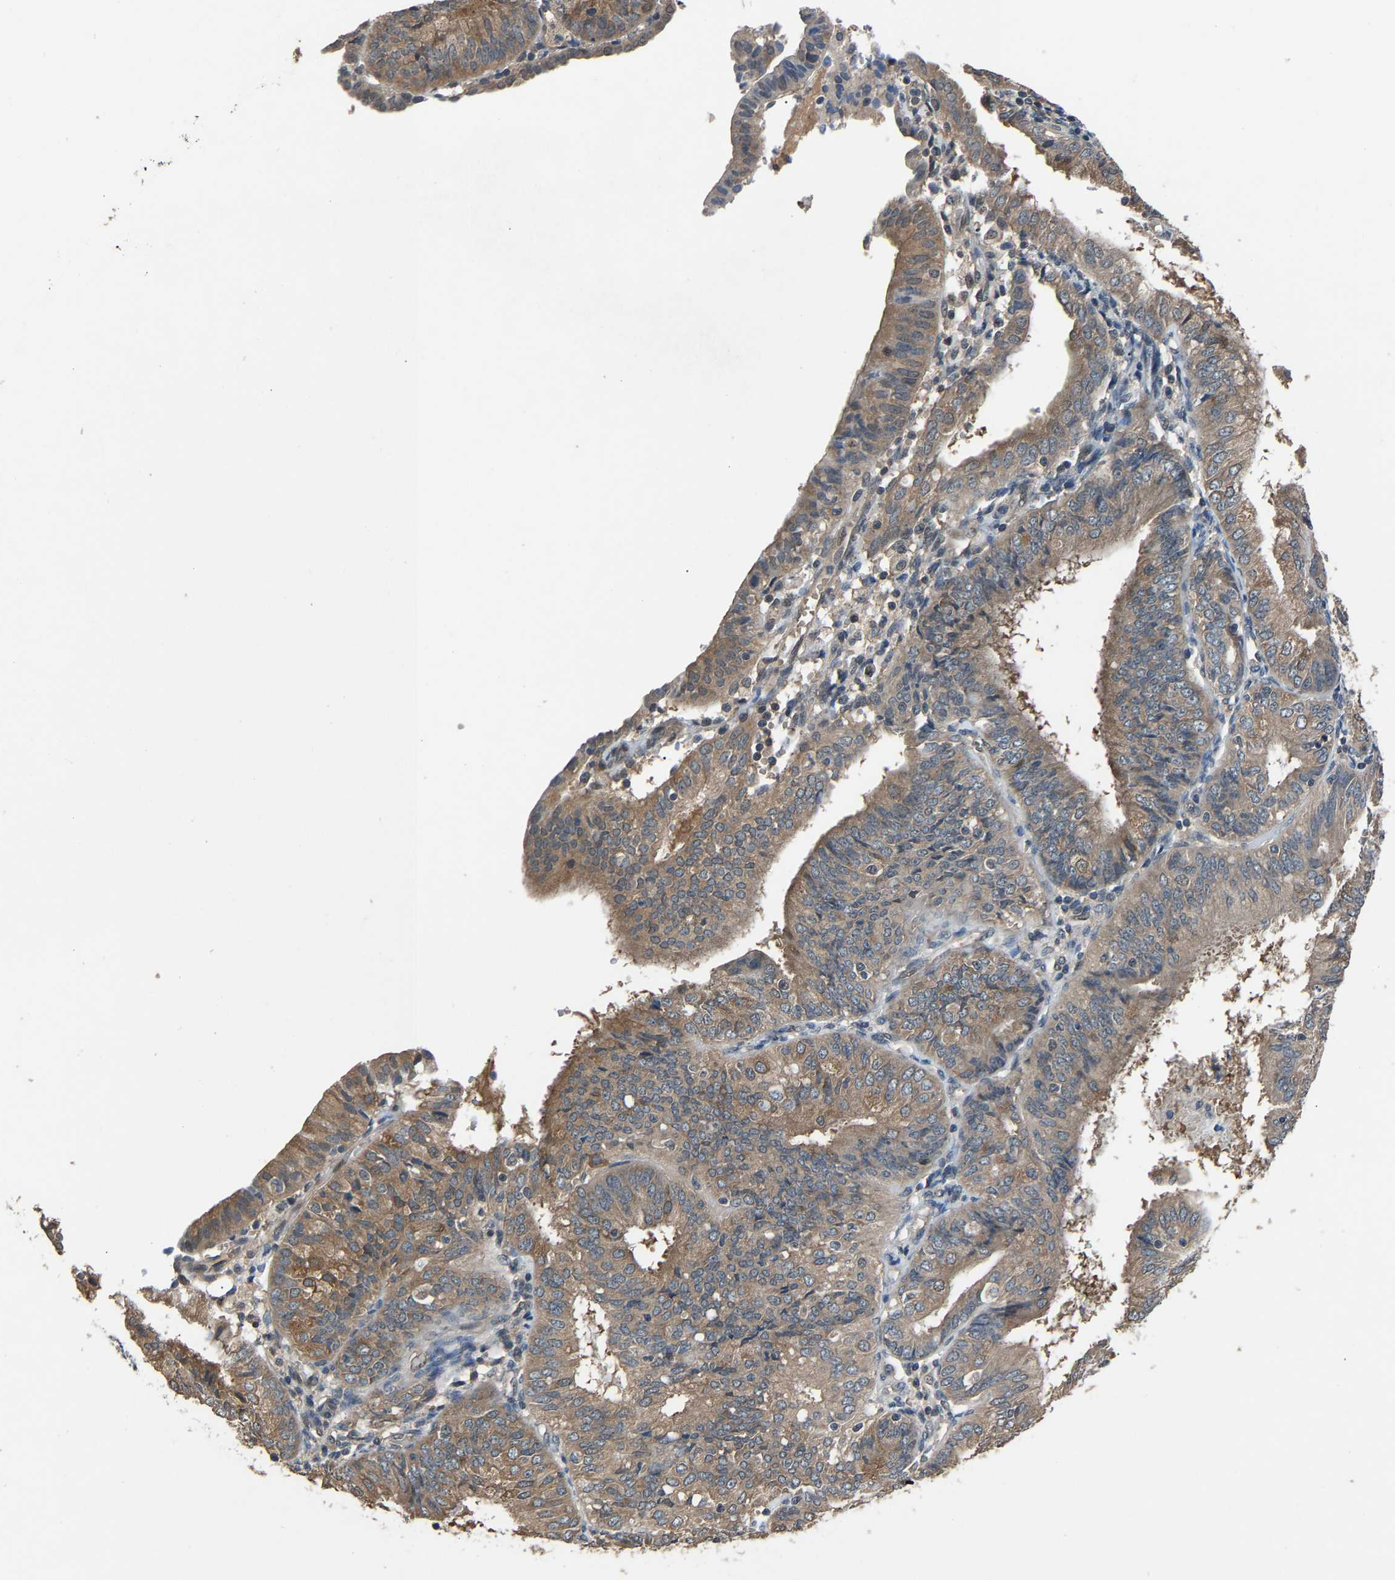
{"staining": {"intensity": "moderate", "quantity": ">75%", "location": "cytoplasmic/membranous"}, "tissue": "endometrial cancer", "cell_type": "Tumor cells", "image_type": "cancer", "snomed": [{"axis": "morphology", "description": "Adenocarcinoma, NOS"}, {"axis": "topography", "description": "Endometrium"}], "caption": "Tumor cells reveal moderate cytoplasmic/membranous expression in approximately >75% of cells in endometrial cancer. The protein of interest is stained brown, and the nuclei are stained in blue (DAB (3,3'-diaminobenzidine) IHC with brightfield microscopy, high magnification).", "gene": "ABCC9", "patient": {"sex": "female", "age": 58}}